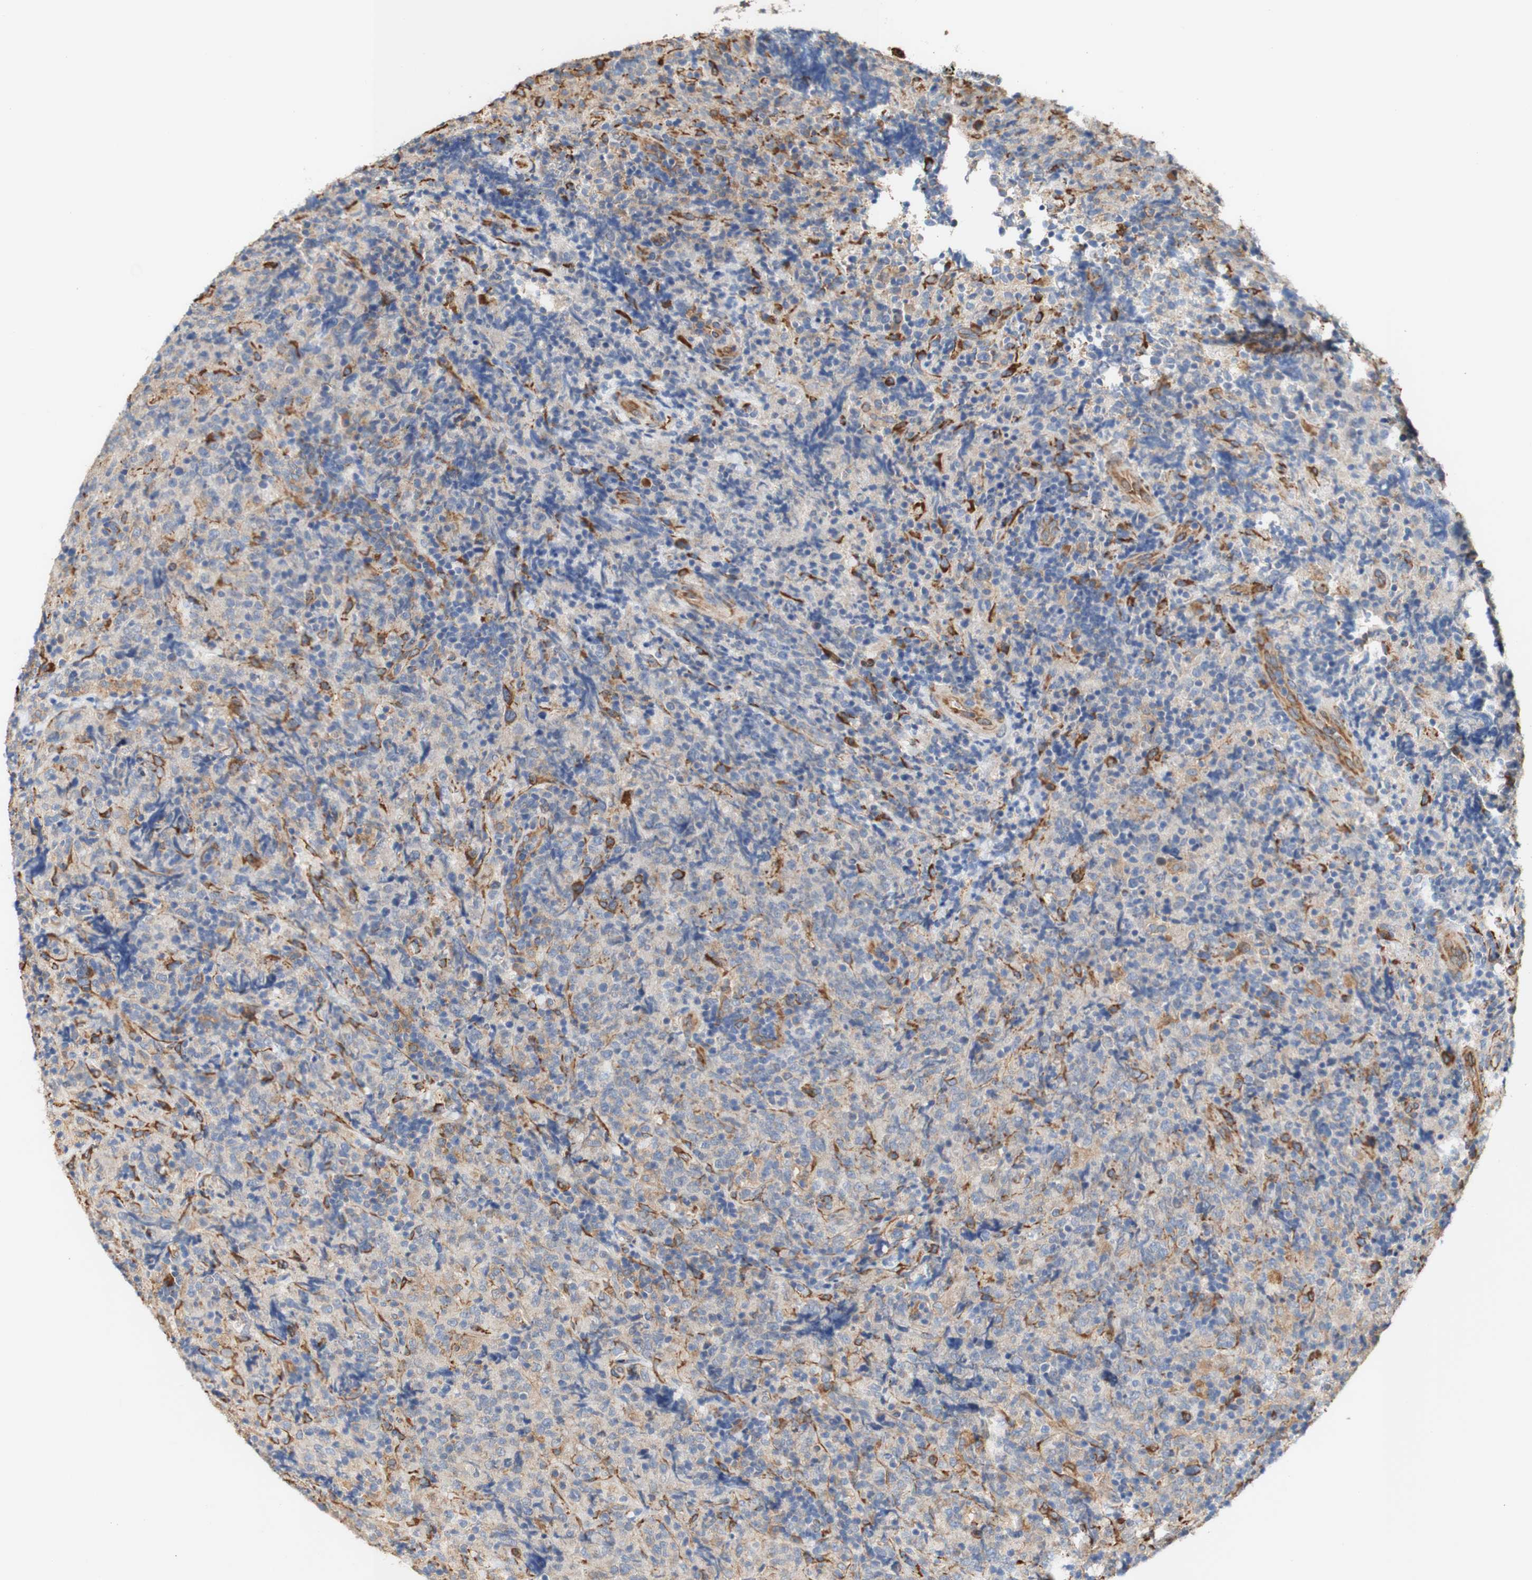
{"staining": {"intensity": "moderate", "quantity": "<25%", "location": "cytoplasmic/membranous"}, "tissue": "lymphoma", "cell_type": "Tumor cells", "image_type": "cancer", "snomed": [{"axis": "morphology", "description": "Malignant lymphoma, non-Hodgkin's type, High grade"}, {"axis": "topography", "description": "Tonsil"}], "caption": "Human malignant lymphoma, non-Hodgkin's type (high-grade) stained with a brown dye displays moderate cytoplasmic/membranous positive expression in approximately <25% of tumor cells.", "gene": "EIF2AK4", "patient": {"sex": "female", "age": 36}}